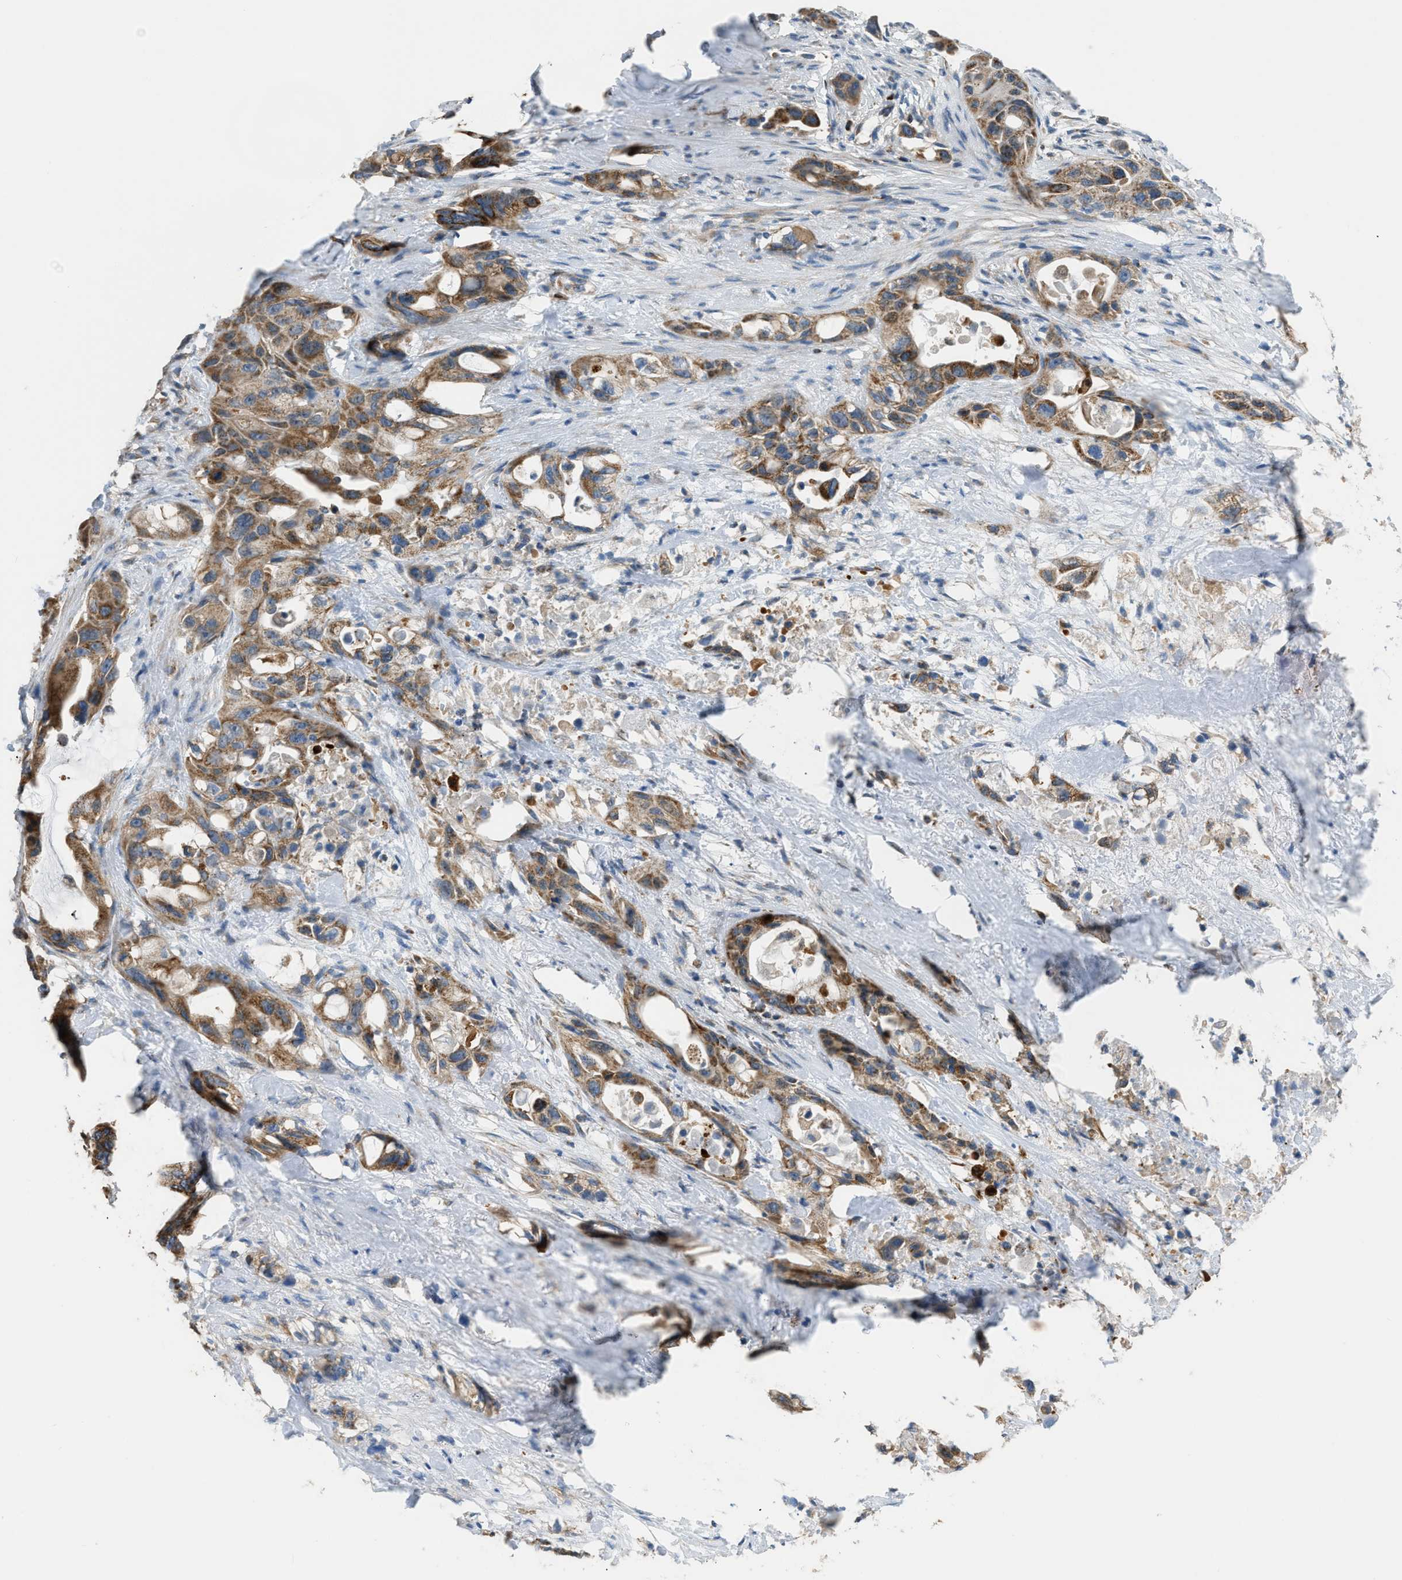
{"staining": {"intensity": "moderate", "quantity": ">75%", "location": "cytoplasmic/membranous"}, "tissue": "pancreatic cancer", "cell_type": "Tumor cells", "image_type": "cancer", "snomed": [{"axis": "morphology", "description": "Adenocarcinoma, NOS"}, {"axis": "topography", "description": "Pancreas"}], "caption": "This photomicrograph displays pancreatic cancer stained with immunohistochemistry (IHC) to label a protein in brown. The cytoplasmic/membranous of tumor cells show moderate positivity for the protein. Nuclei are counter-stained blue.", "gene": "ETFB", "patient": {"sex": "male", "age": 53}}